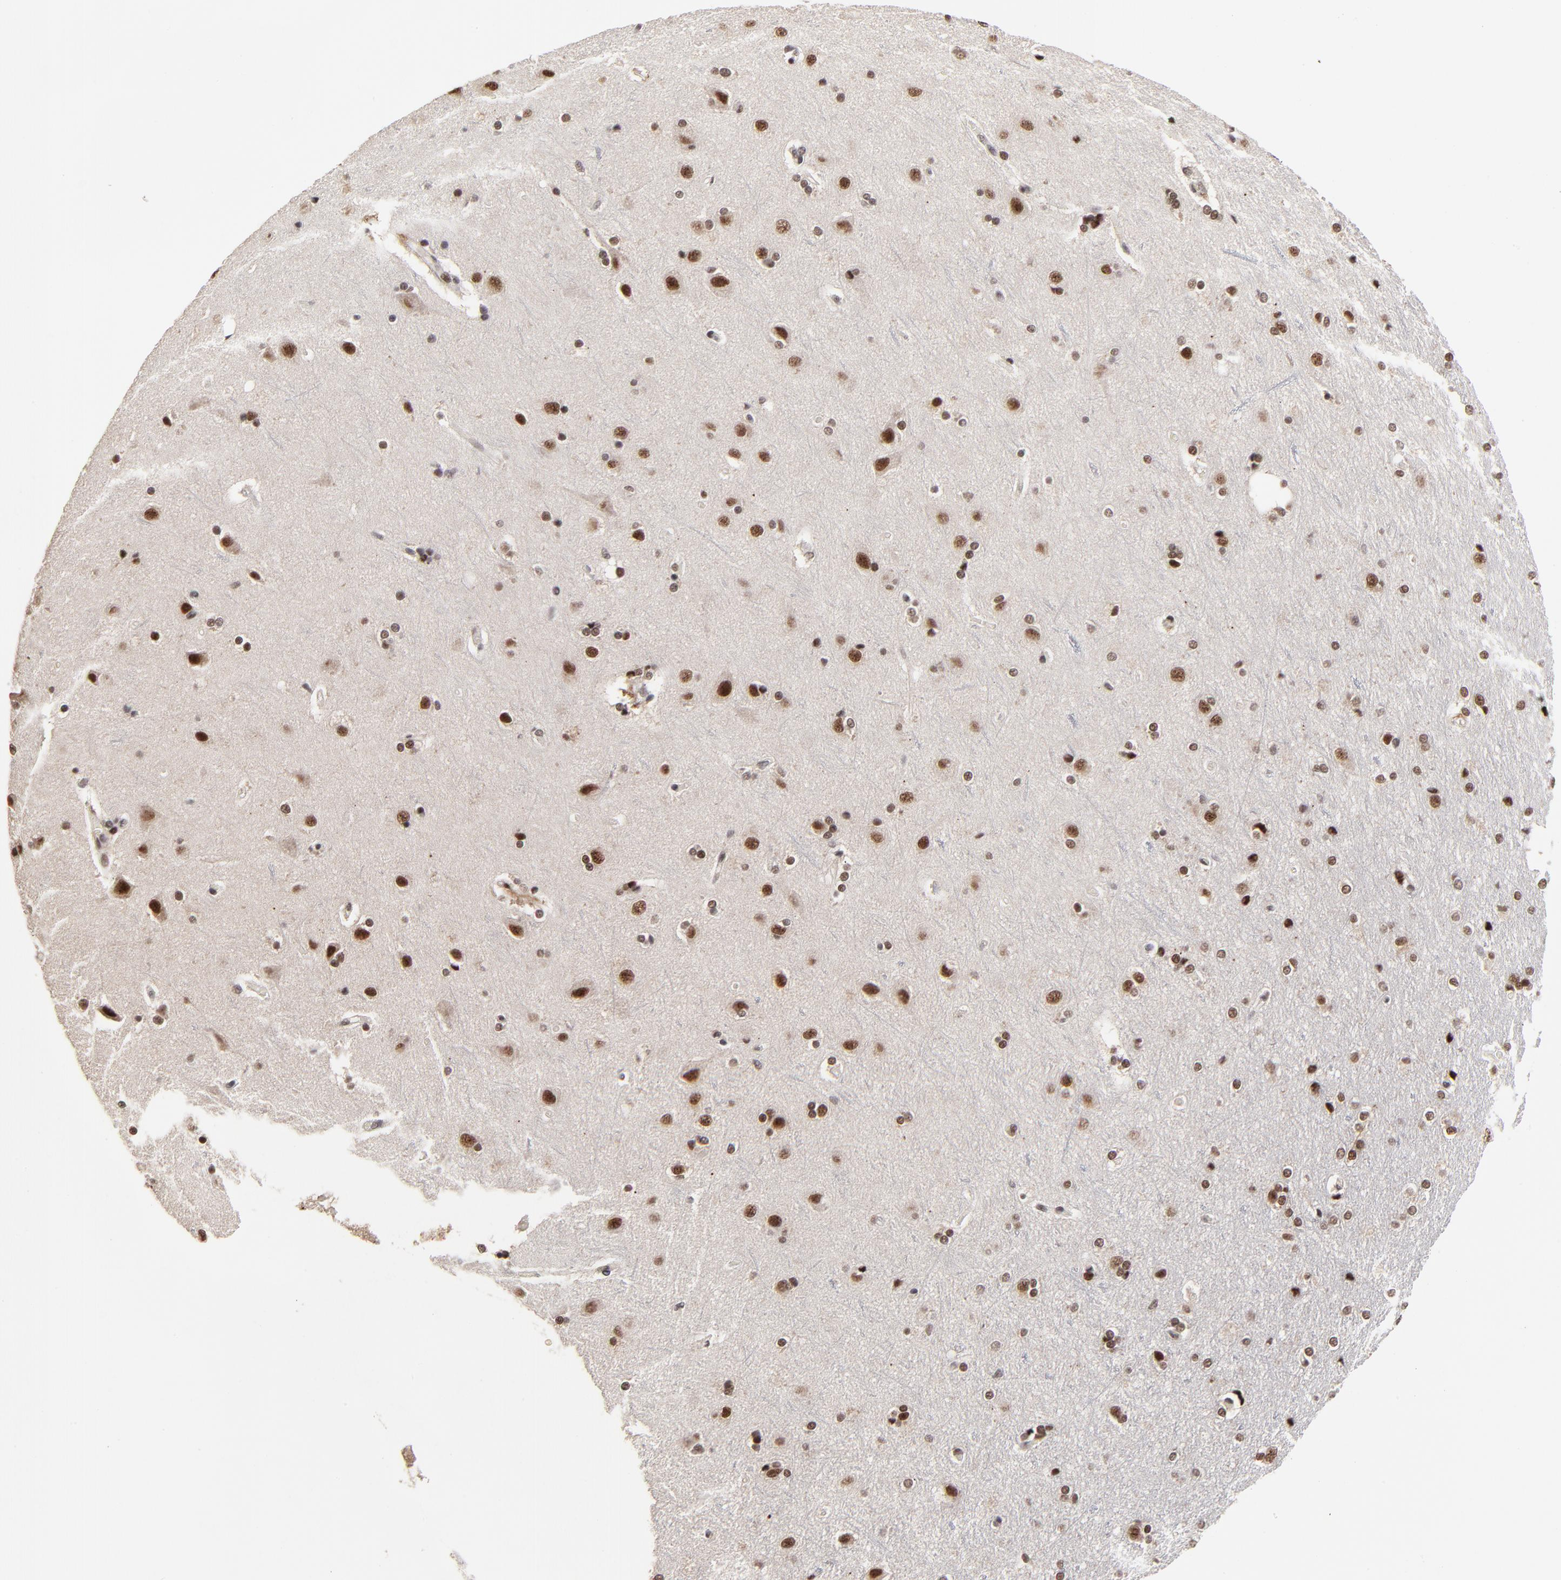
{"staining": {"intensity": "weak", "quantity": ">75%", "location": "nuclear"}, "tissue": "cerebral cortex", "cell_type": "Endothelial cells", "image_type": "normal", "snomed": [{"axis": "morphology", "description": "Normal tissue, NOS"}, {"axis": "topography", "description": "Cerebral cortex"}], "caption": "Endothelial cells display low levels of weak nuclear staining in approximately >75% of cells in unremarkable human cerebral cortex.", "gene": "RBM22", "patient": {"sex": "male", "age": 62}}